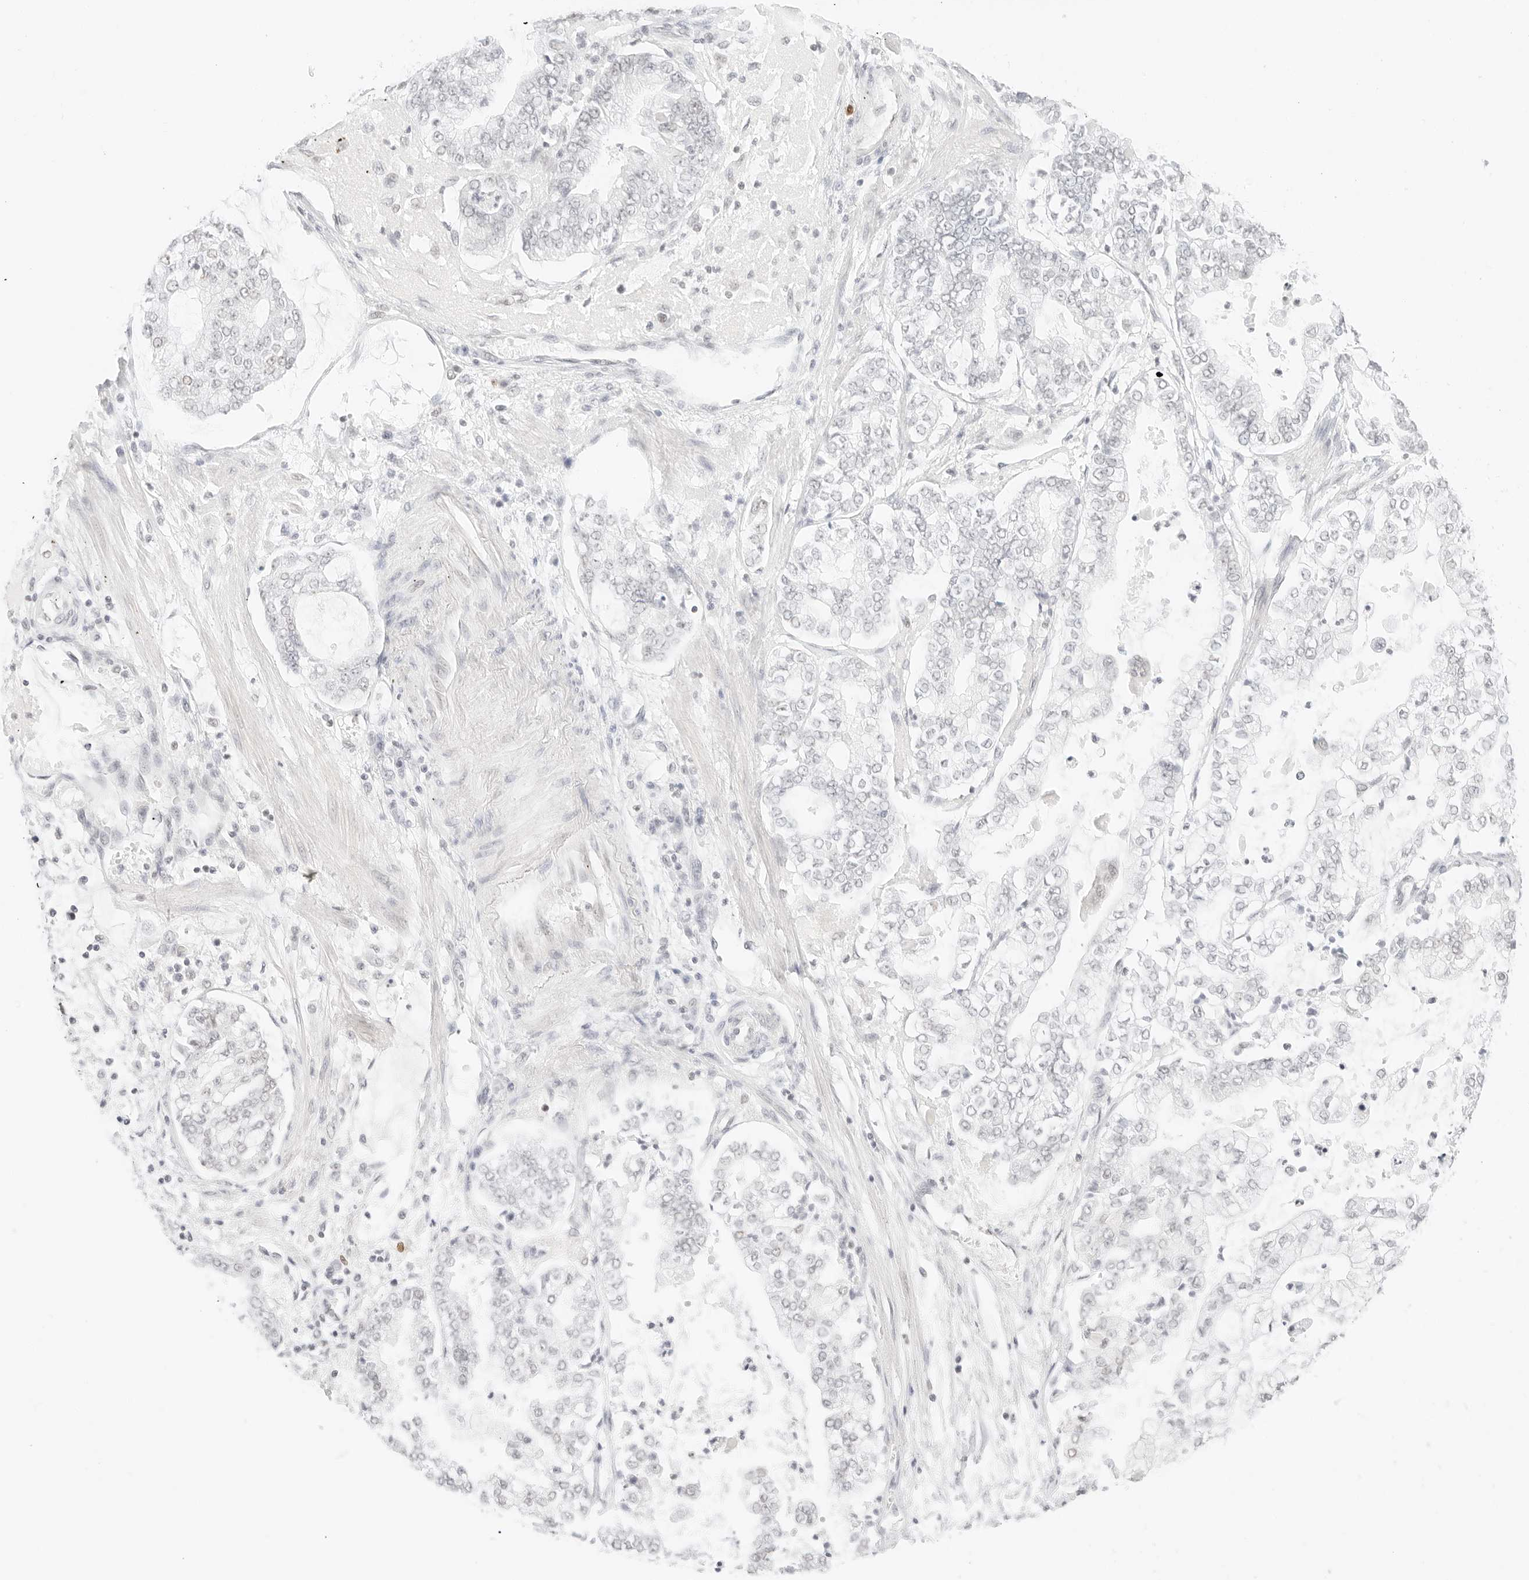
{"staining": {"intensity": "negative", "quantity": "none", "location": "none"}, "tissue": "stomach cancer", "cell_type": "Tumor cells", "image_type": "cancer", "snomed": [{"axis": "morphology", "description": "Adenocarcinoma, NOS"}, {"axis": "topography", "description": "Stomach"}], "caption": "High magnification brightfield microscopy of stomach cancer (adenocarcinoma) stained with DAB (3,3'-diaminobenzidine) (brown) and counterstained with hematoxylin (blue): tumor cells show no significant staining.", "gene": "FBLN5", "patient": {"sex": "male", "age": 76}}